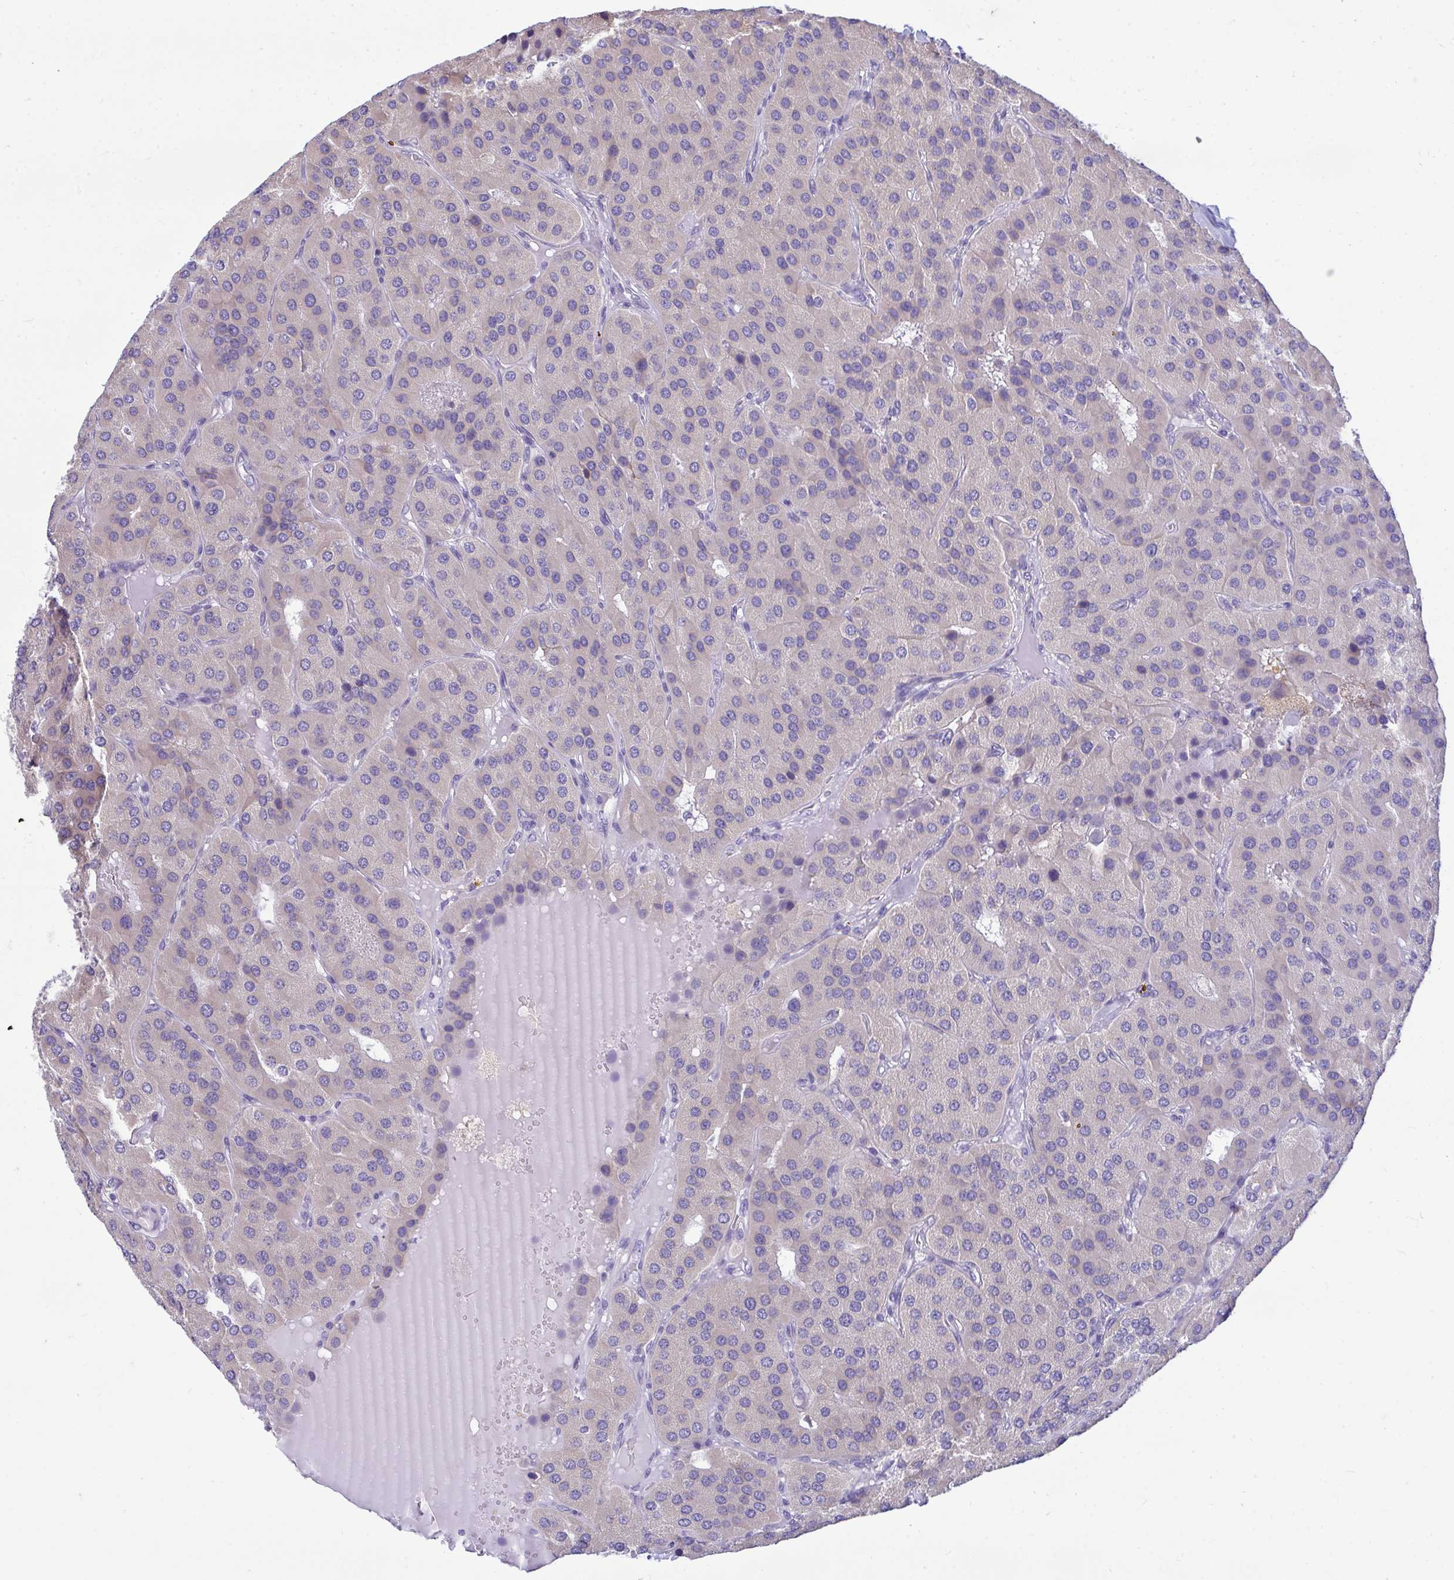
{"staining": {"intensity": "negative", "quantity": "none", "location": "none"}, "tissue": "parathyroid gland", "cell_type": "Glandular cells", "image_type": "normal", "snomed": [{"axis": "morphology", "description": "Normal tissue, NOS"}, {"axis": "morphology", "description": "Adenoma, NOS"}, {"axis": "topography", "description": "Parathyroid gland"}], "caption": "DAB immunohistochemical staining of benign human parathyroid gland demonstrates no significant expression in glandular cells.", "gene": "PIGK", "patient": {"sex": "female", "age": 86}}